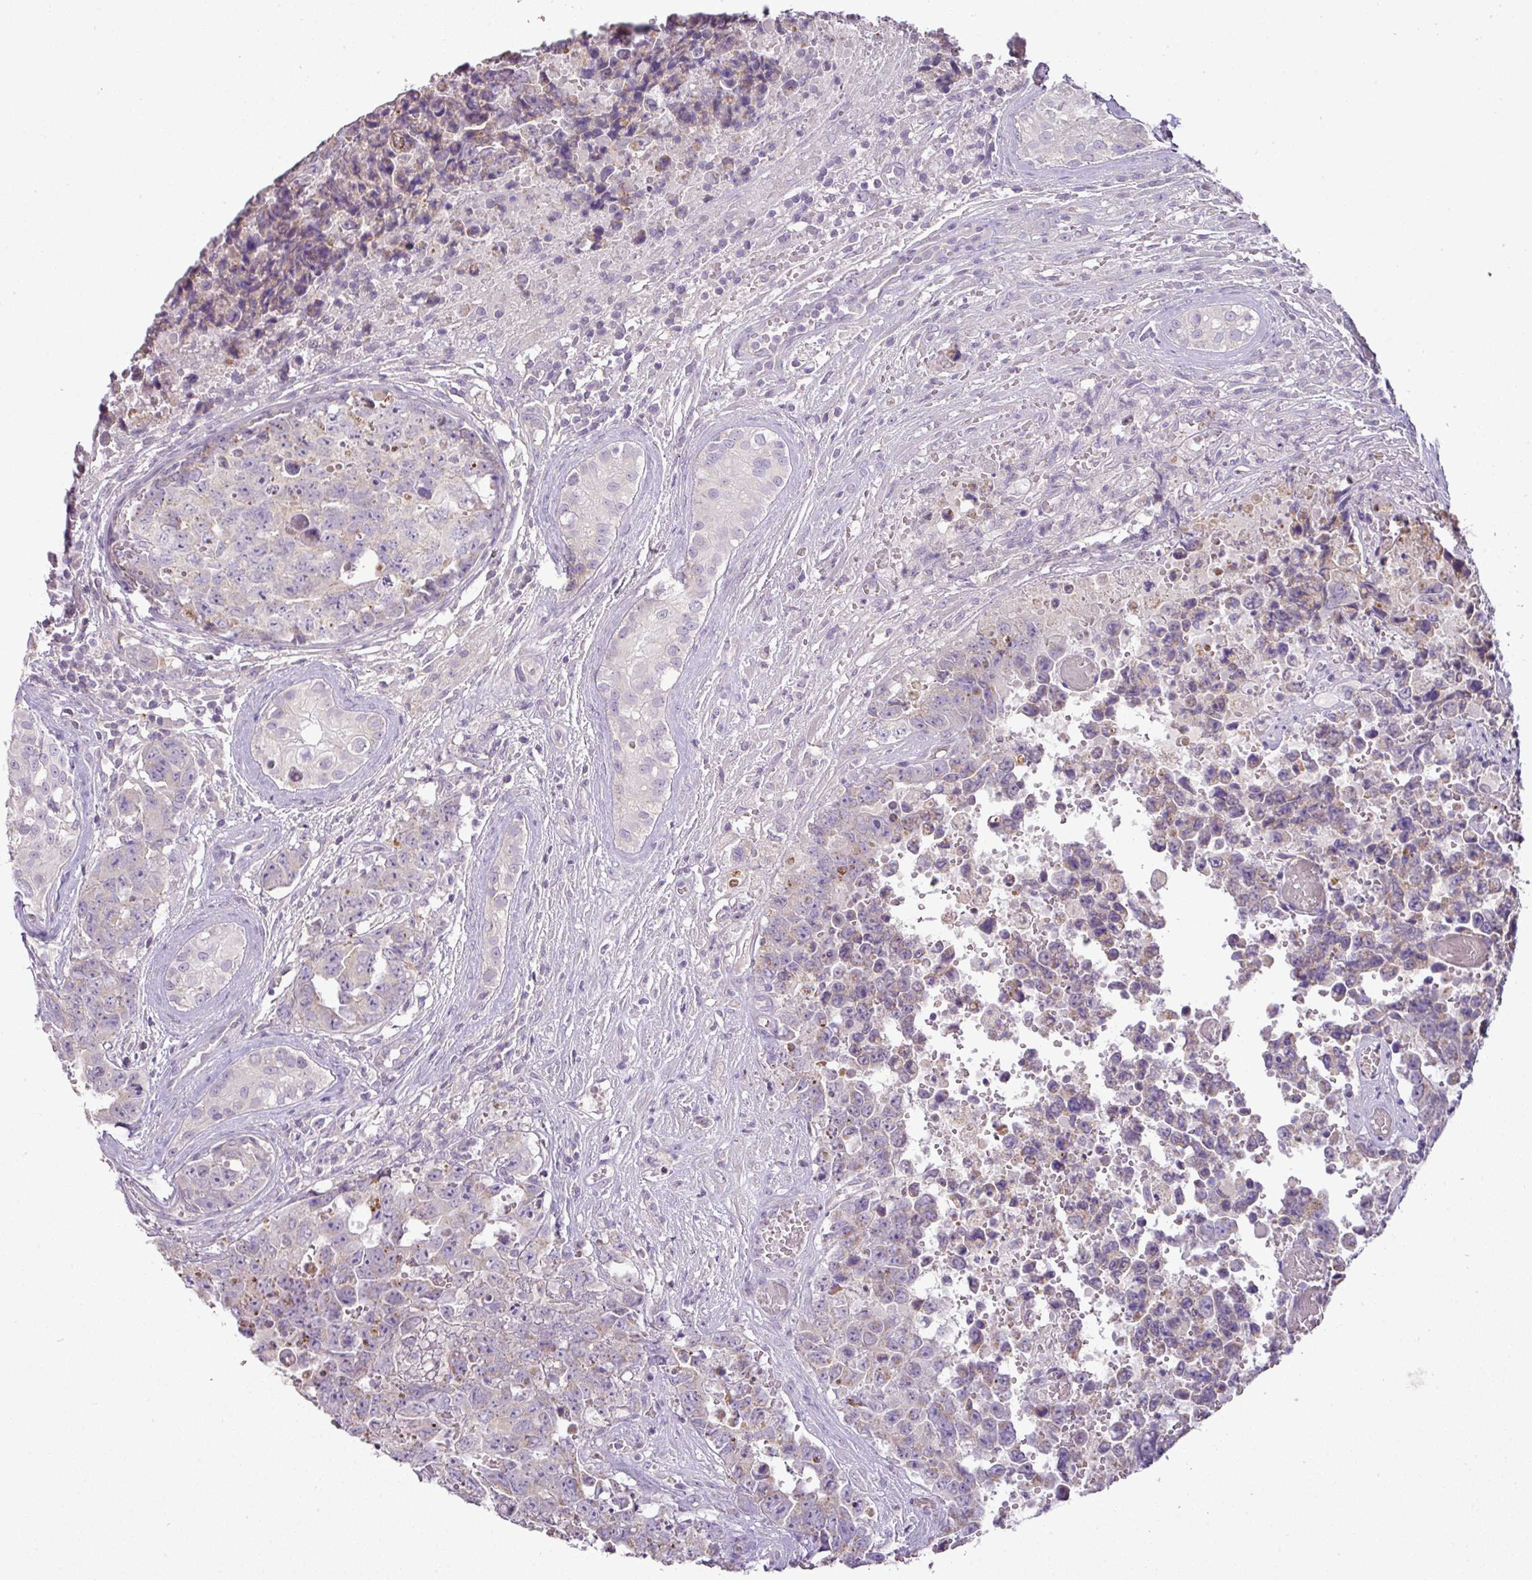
{"staining": {"intensity": "weak", "quantity": "25%-75%", "location": "cytoplasmic/membranous"}, "tissue": "testis cancer", "cell_type": "Tumor cells", "image_type": "cancer", "snomed": [{"axis": "morphology", "description": "Normal tissue, NOS"}, {"axis": "morphology", "description": "Carcinoma, Embryonal, NOS"}, {"axis": "topography", "description": "Testis"}, {"axis": "topography", "description": "Epididymis"}], "caption": "IHC of embryonal carcinoma (testis) demonstrates low levels of weak cytoplasmic/membranous expression in approximately 25%-75% of tumor cells.", "gene": "BRINP2", "patient": {"sex": "male", "age": 25}}